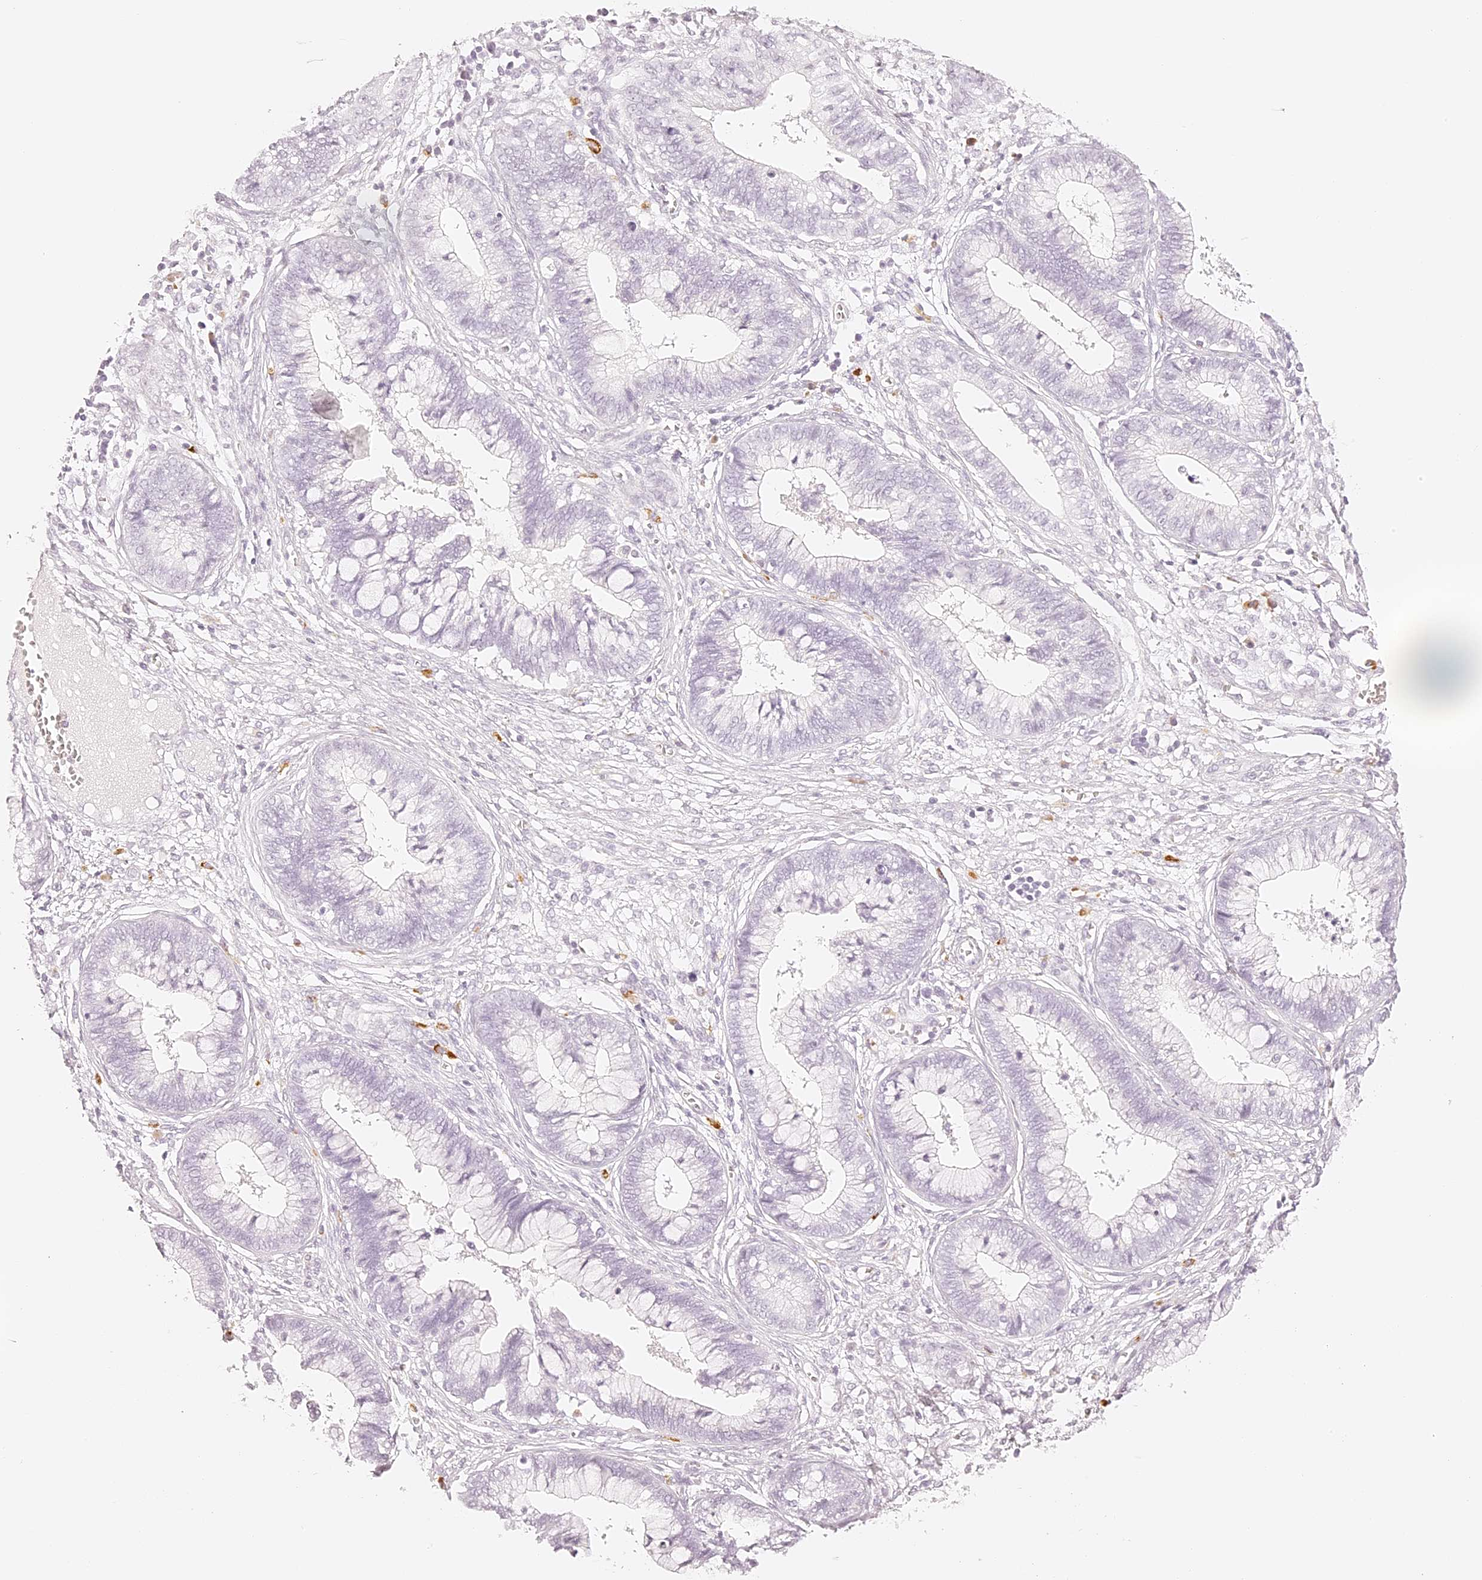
{"staining": {"intensity": "negative", "quantity": "none", "location": "none"}, "tissue": "cervical cancer", "cell_type": "Tumor cells", "image_type": "cancer", "snomed": [{"axis": "morphology", "description": "Adenocarcinoma, NOS"}, {"axis": "topography", "description": "Cervix"}], "caption": "Histopathology image shows no protein positivity in tumor cells of cervical cancer (adenocarcinoma) tissue.", "gene": "TRIM45", "patient": {"sex": "female", "age": 44}}